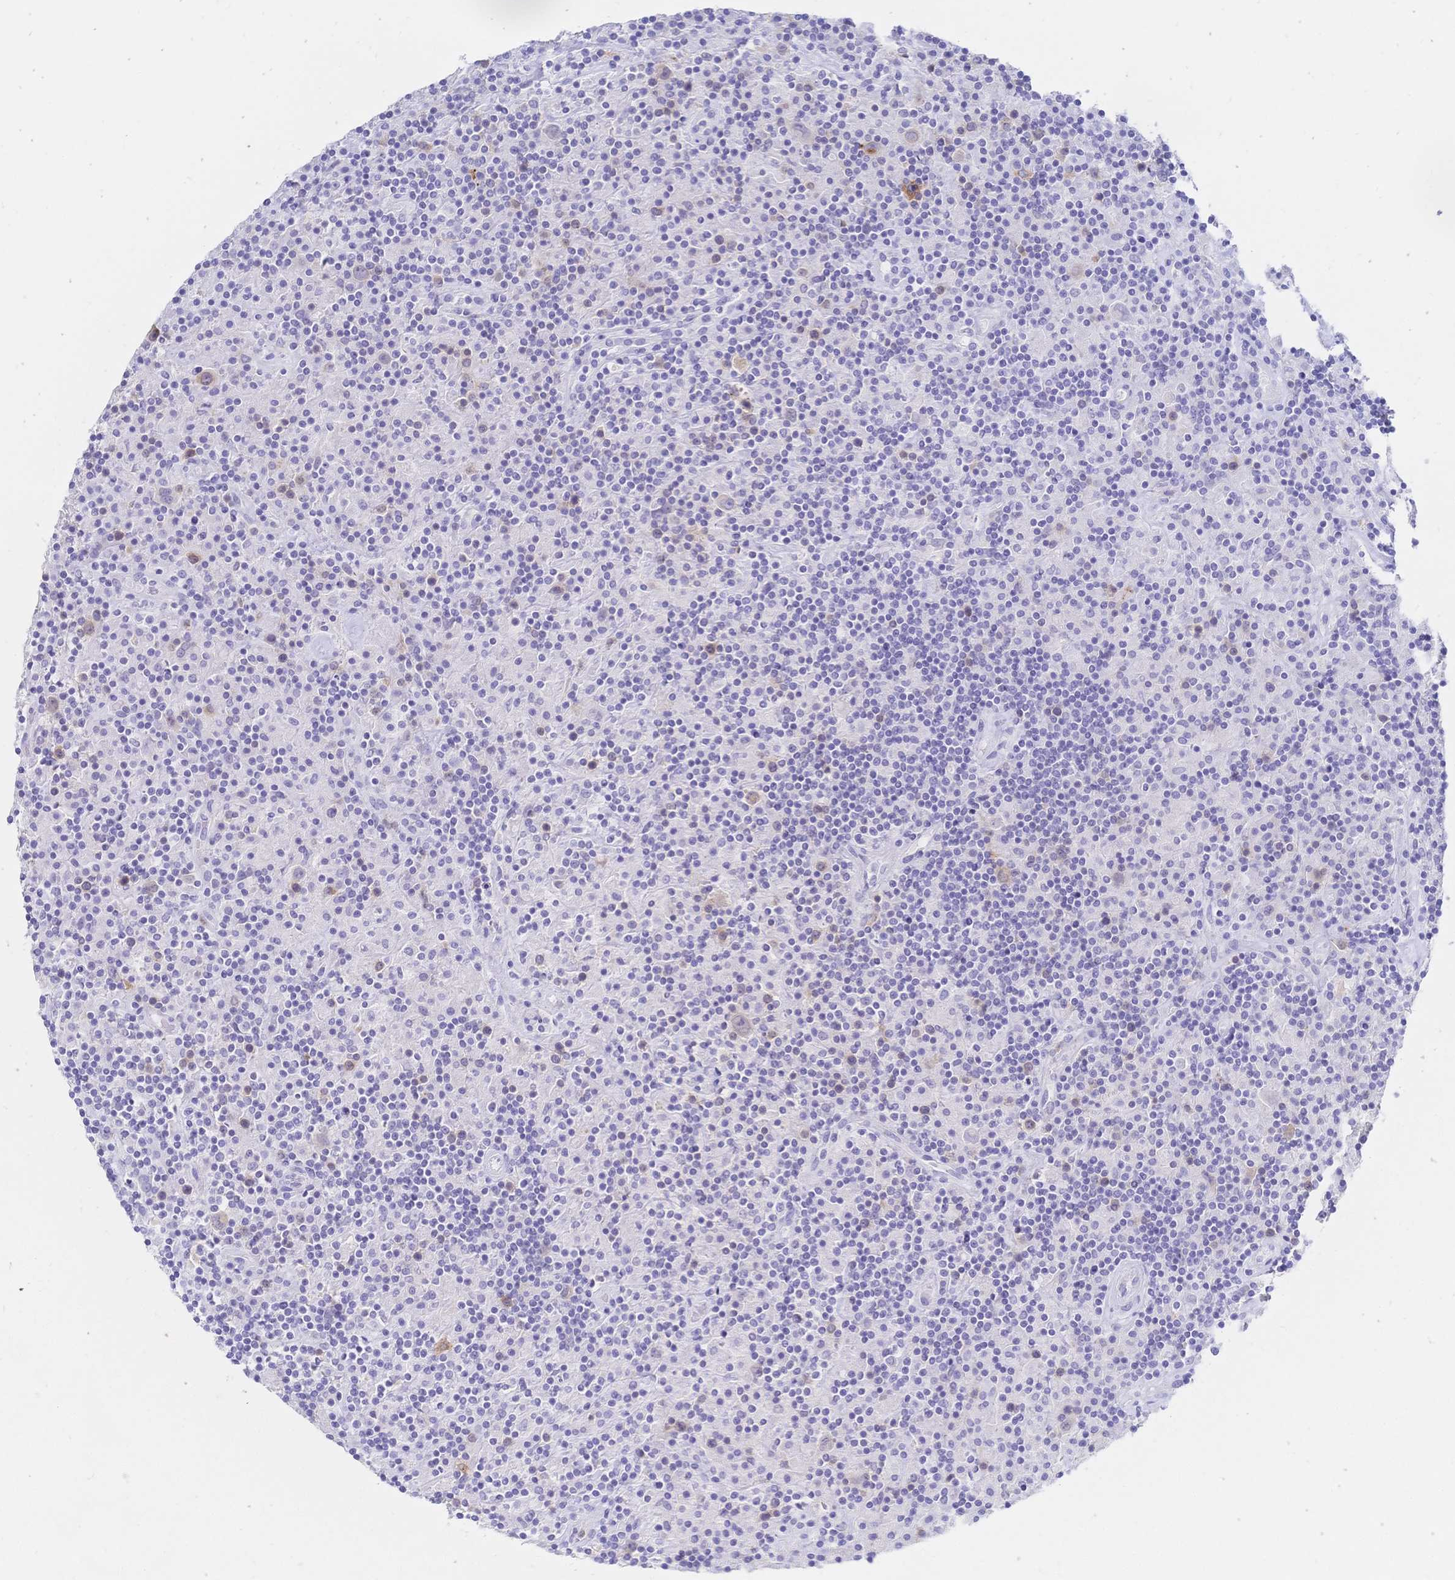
{"staining": {"intensity": "weak", "quantity": "<25%", "location": "cytoplasmic/membranous"}, "tissue": "lymphoma", "cell_type": "Tumor cells", "image_type": "cancer", "snomed": [{"axis": "morphology", "description": "Hodgkin's disease, NOS"}, {"axis": "topography", "description": "Lymph node"}], "caption": "Protein analysis of lymphoma displays no significant expression in tumor cells.", "gene": "RRM1", "patient": {"sex": "male", "age": 70}}